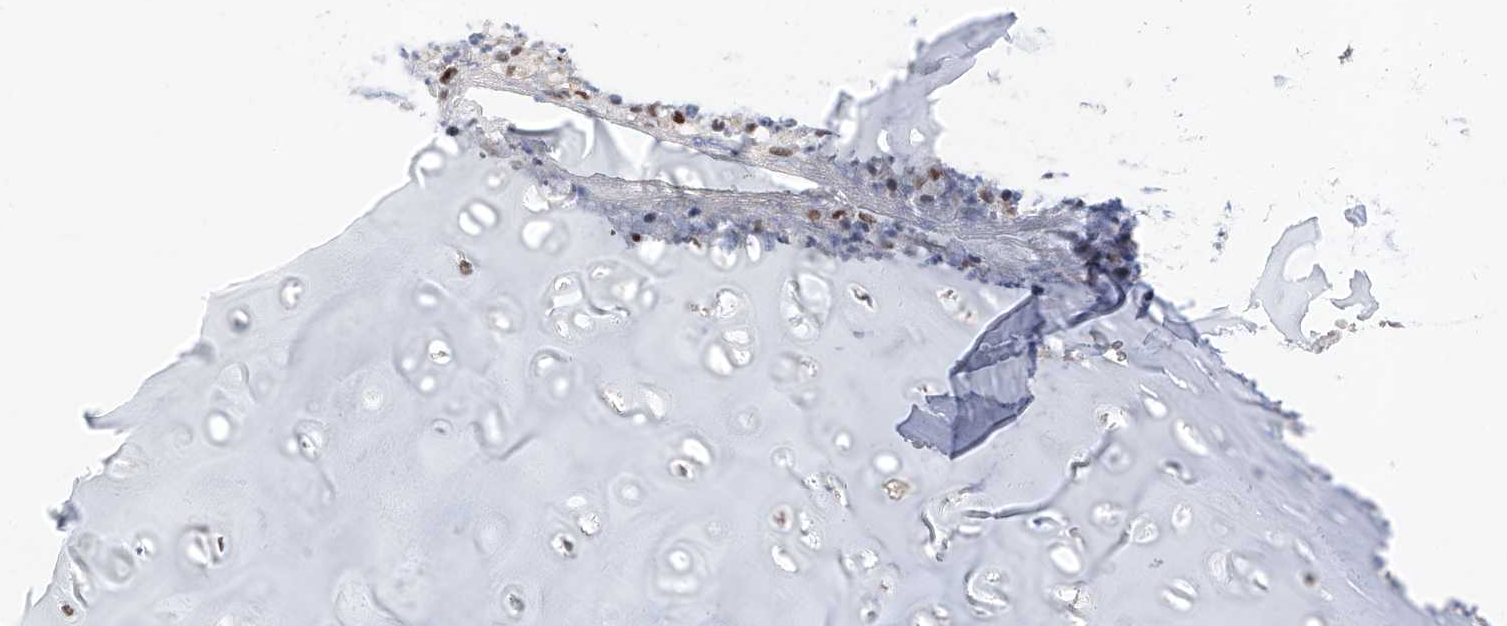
{"staining": {"intensity": "weak", "quantity": ">75%", "location": "nuclear"}, "tissue": "adipose tissue", "cell_type": "Adipocytes", "image_type": "normal", "snomed": [{"axis": "morphology", "description": "Normal tissue, NOS"}, {"axis": "morphology", "description": "Basal cell carcinoma"}, {"axis": "topography", "description": "Cartilage tissue"}, {"axis": "topography", "description": "Nasopharynx"}, {"axis": "topography", "description": "Oral tissue"}], "caption": "An IHC histopathology image of unremarkable tissue is shown. Protein staining in brown highlights weak nuclear positivity in adipose tissue within adipocytes.", "gene": "SNRNP200", "patient": {"sex": "female", "age": 77}}